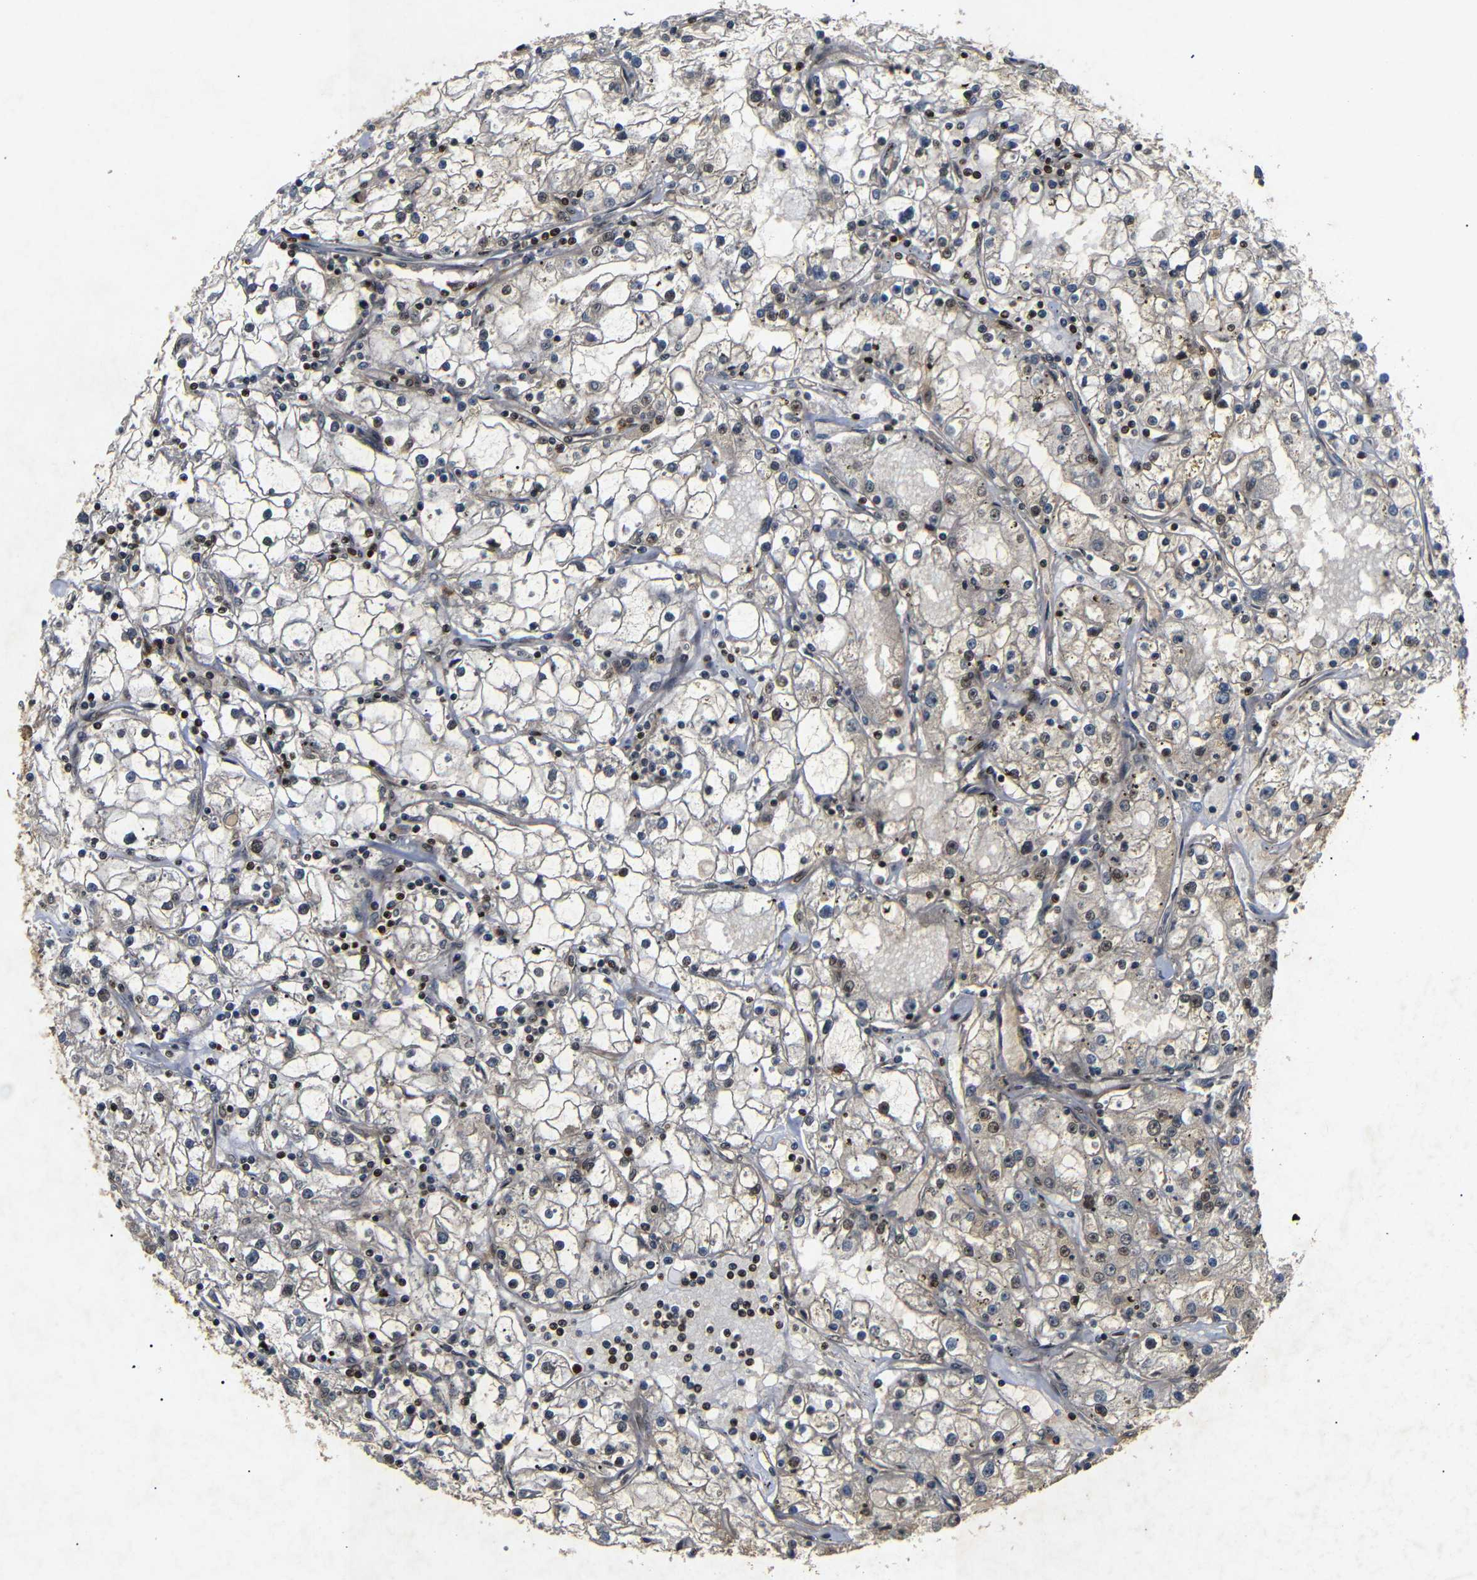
{"staining": {"intensity": "moderate", "quantity": "<25%", "location": "nuclear"}, "tissue": "renal cancer", "cell_type": "Tumor cells", "image_type": "cancer", "snomed": [{"axis": "morphology", "description": "Adenocarcinoma, NOS"}, {"axis": "topography", "description": "Kidney"}], "caption": "Protein analysis of renal cancer tissue displays moderate nuclear expression in about <25% of tumor cells. (DAB (3,3'-diaminobenzidine) = brown stain, brightfield microscopy at high magnification).", "gene": "KIF23", "patient": {"sex": "male", "age": 56}}